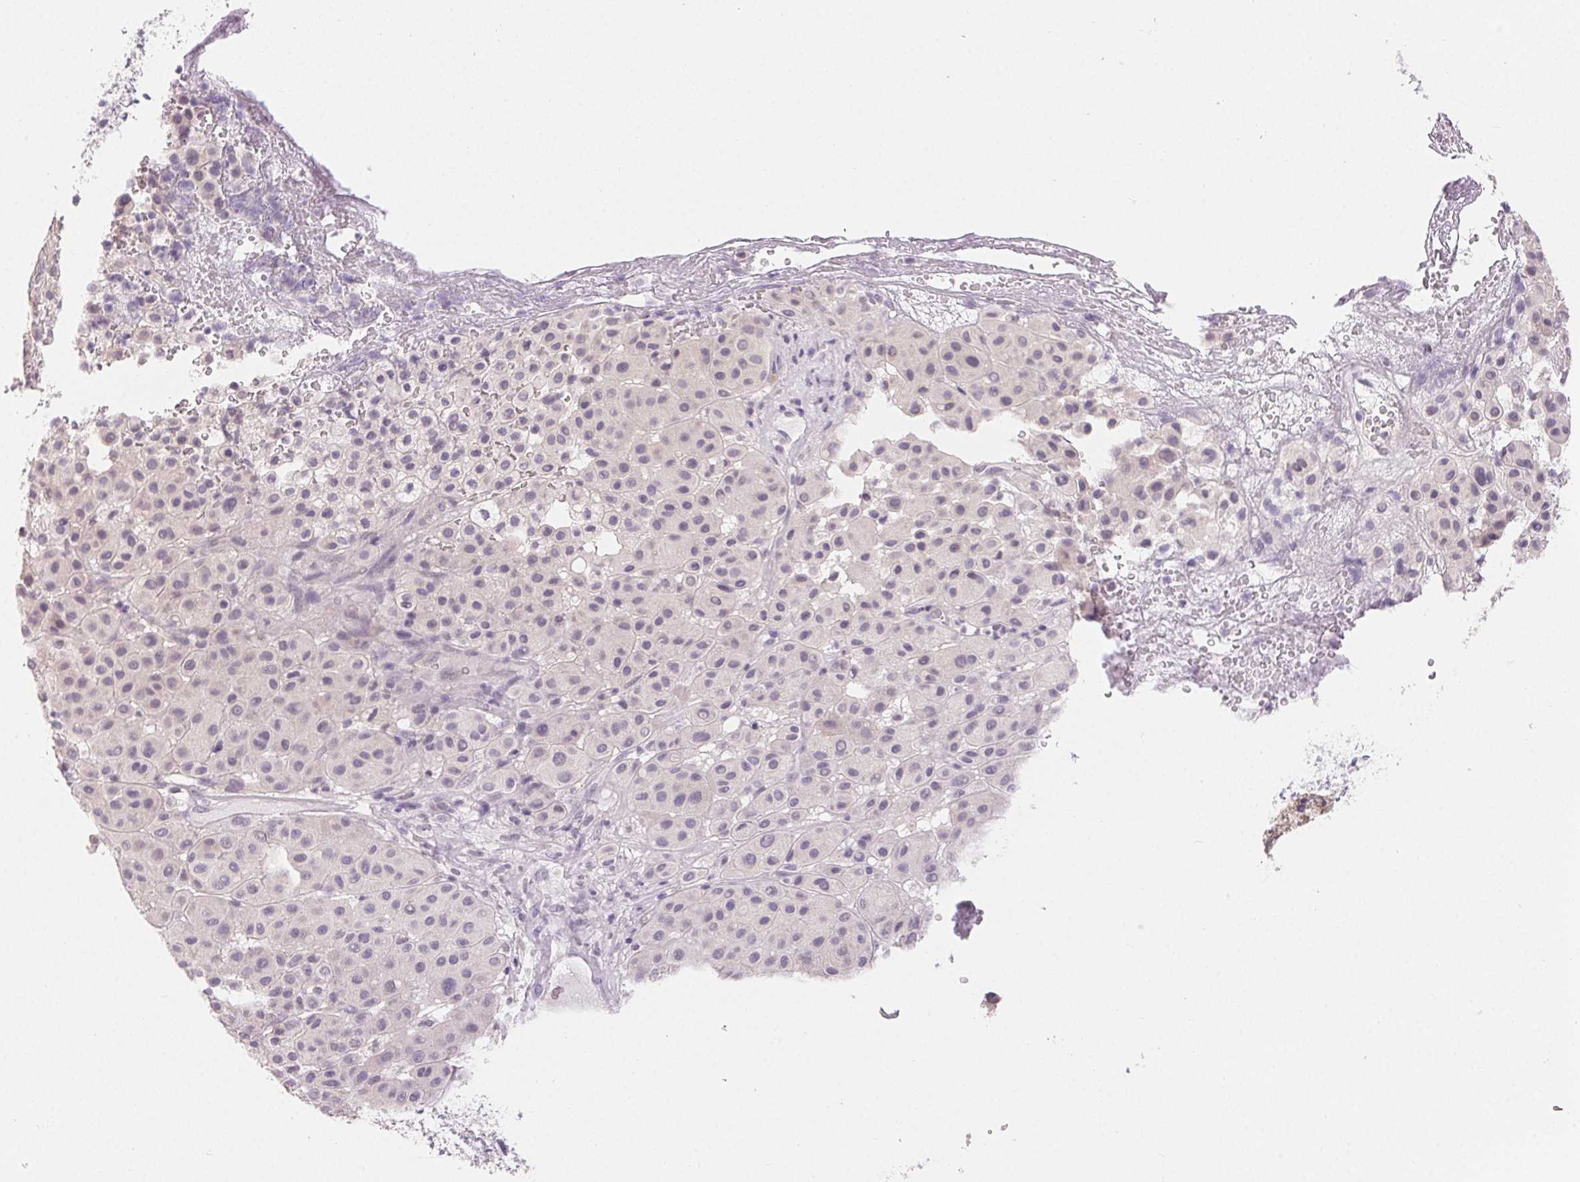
{"staining": {"intensity": "negative", "quantity": "none", "location": "none"}, "tissue": "melanoma", "cell_type": "Tumor cells", "image_type": "cancer", "snomed": [{"axis": "morphology", "description": "Malignant melanoma, Metastatic site"}, {"axis": "topography", "description": "Smooth muscle"}], "caption": "DAB (3,3'-diaminobenzidine) immunohistochemical staining of human malignant melanoma (metastatic site) reveals no significant positivity in tumor cells.", "gene": "SFTPD", "patient": {"sex": "male", "age": 41}}